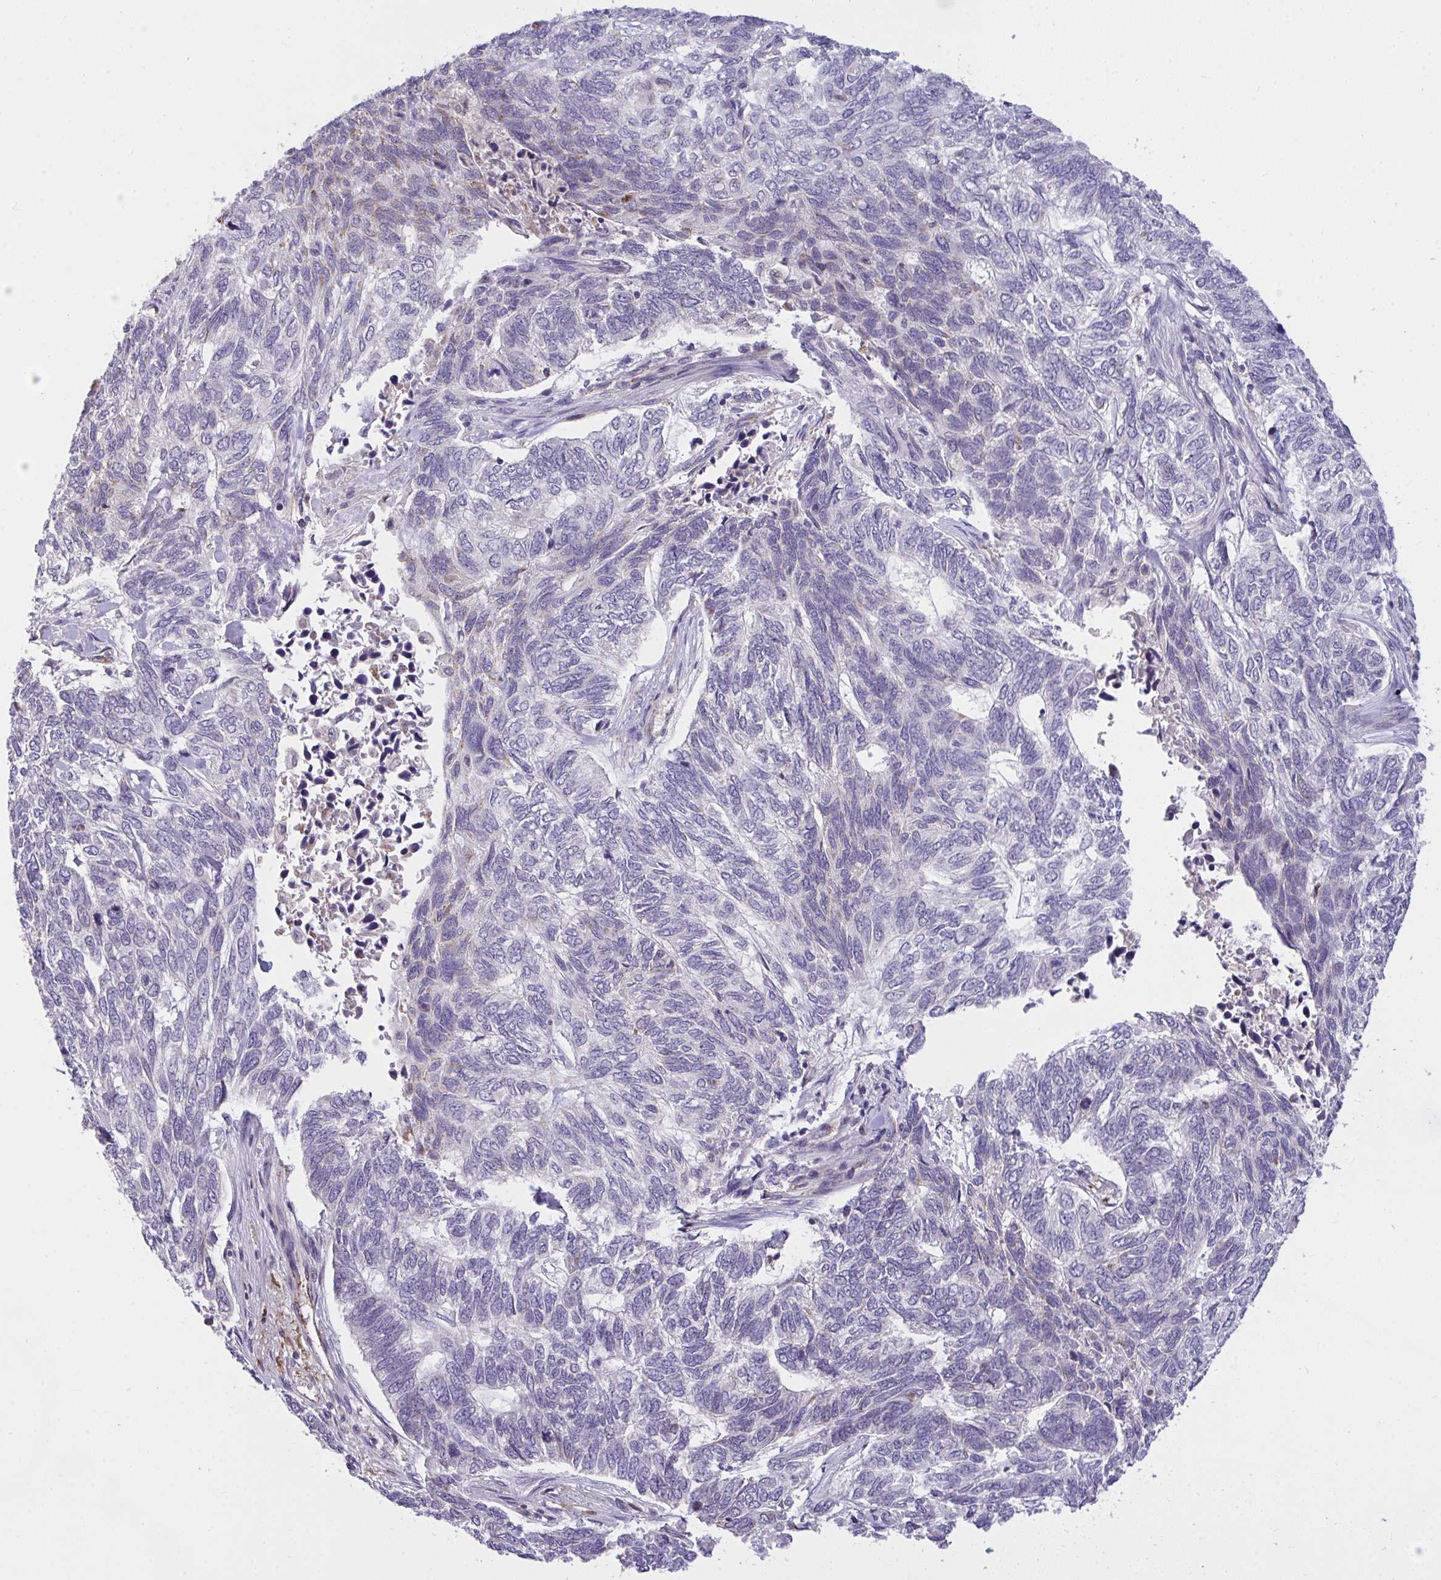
{"staining": {"intensity": "negative", "quantity": "none", "location": "none"}, "tissue": "skin cancer", "cell_type": "Tumor cells", "image_type": "cancer", "snomed": [{"axis": "morphology", "description": "Basal cell carcinoma"}, {"axis": "topography", "description": "Skin"}], "caption": "This is an immunohistochemistry image of skin cancer. There is no expression in tumor cells.", "gene": "SEMA6B", "patient": {"sex": "female", "age": 65}}